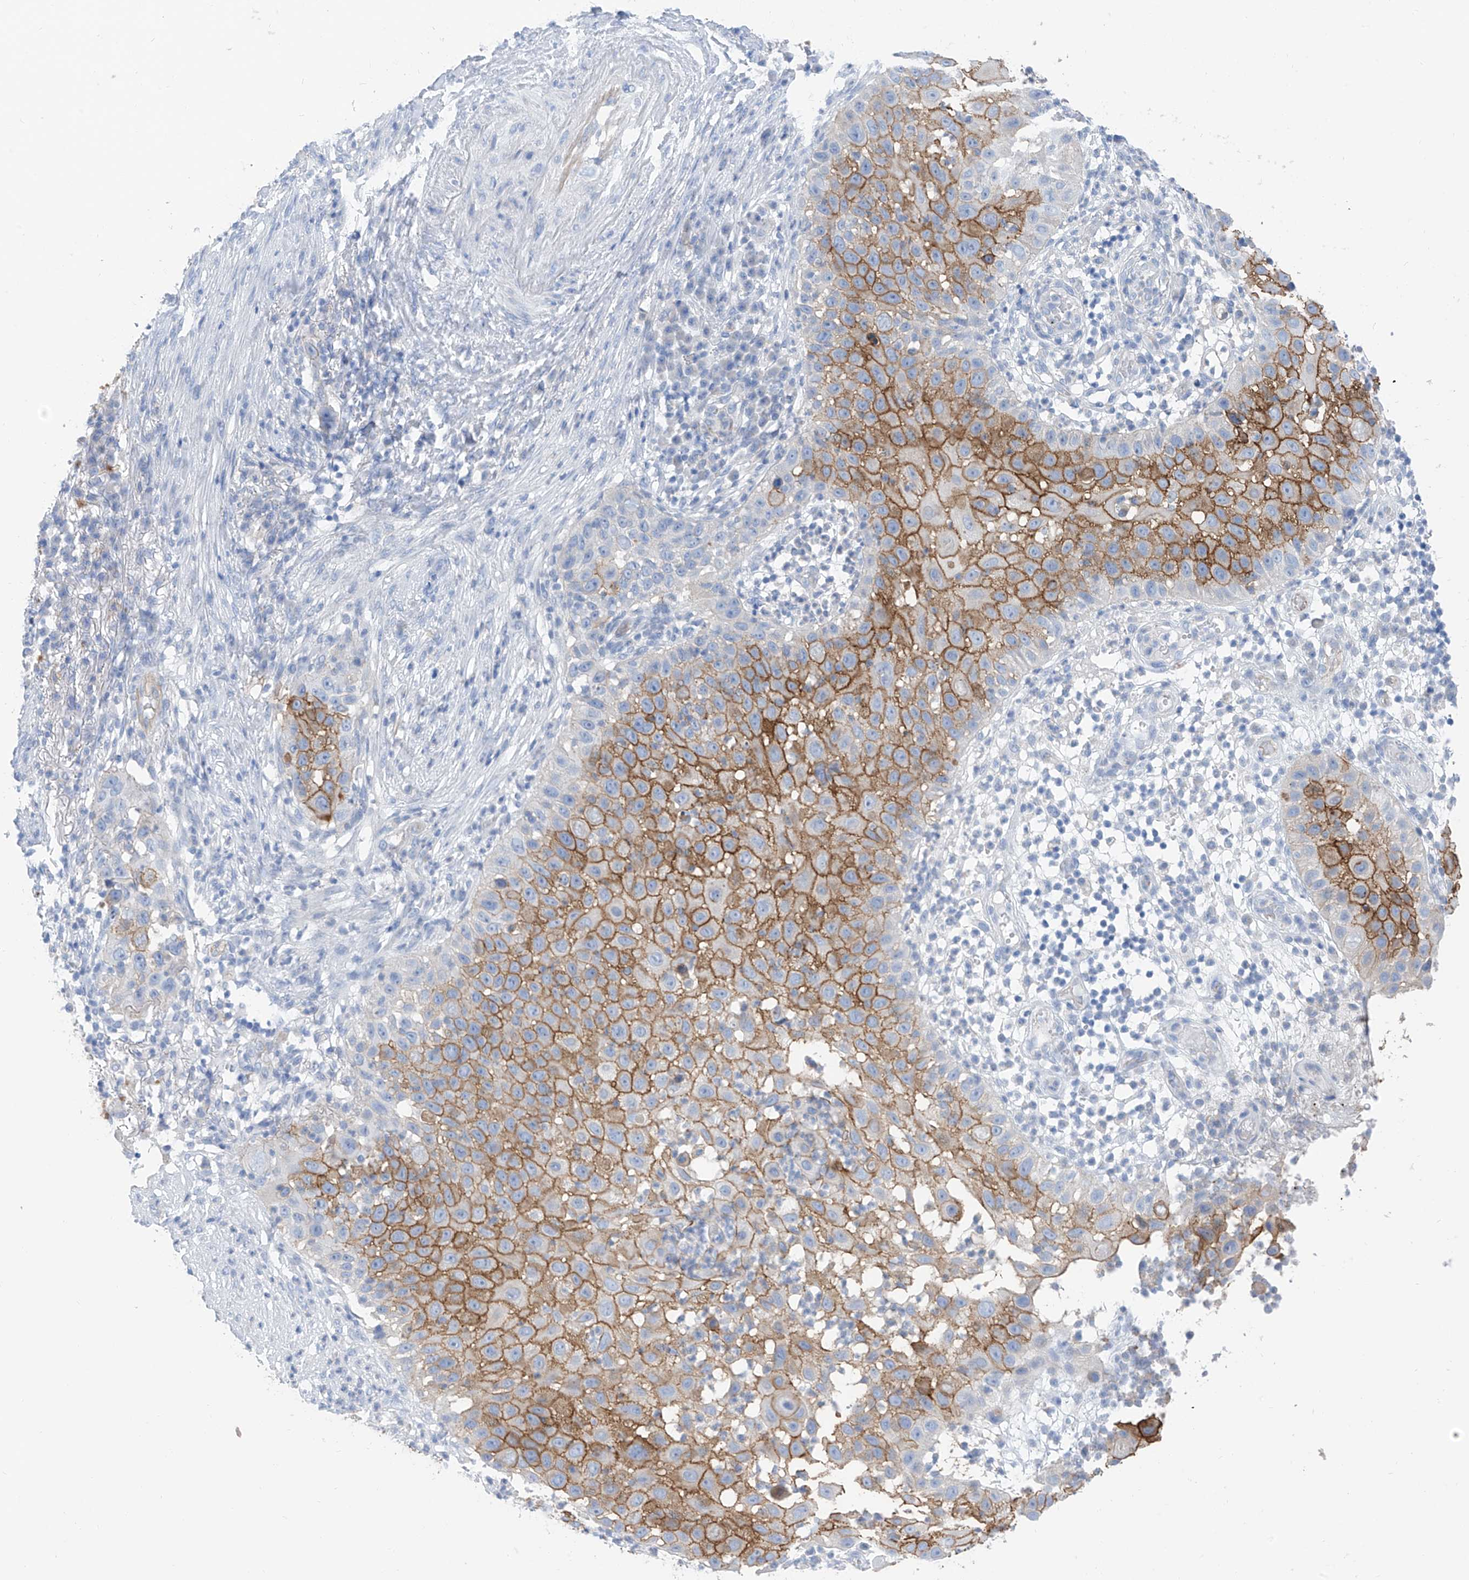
{"staining": {"intensity": "moderate", "quantity": ">75%", "location": "cytoplasmic/membranous"}, "tissue": "skin cancer", "cell_type": "Tumor cells", "image_type": "cancer", "snomed": [{"axis": "morphology", "description": "Squamous cell carcinoma, NOS"}, {"axis": "topography", "description": "Skin"}], "caption": "Immunohistochemistry staining of skin cancer (squamous cell carcinoma), which displays medium levels of moderate cytoplasmic/membranous staining in about >75% of tumor cells indicating moderate cytoplasmic/membranous protein staining. The staining was performed using DAB (brown) for protein detection and nuclei were counterstained in hematoxylin (blue).", "gene": "ITGA9", "patient": {"sex": "female", "age": 44}}